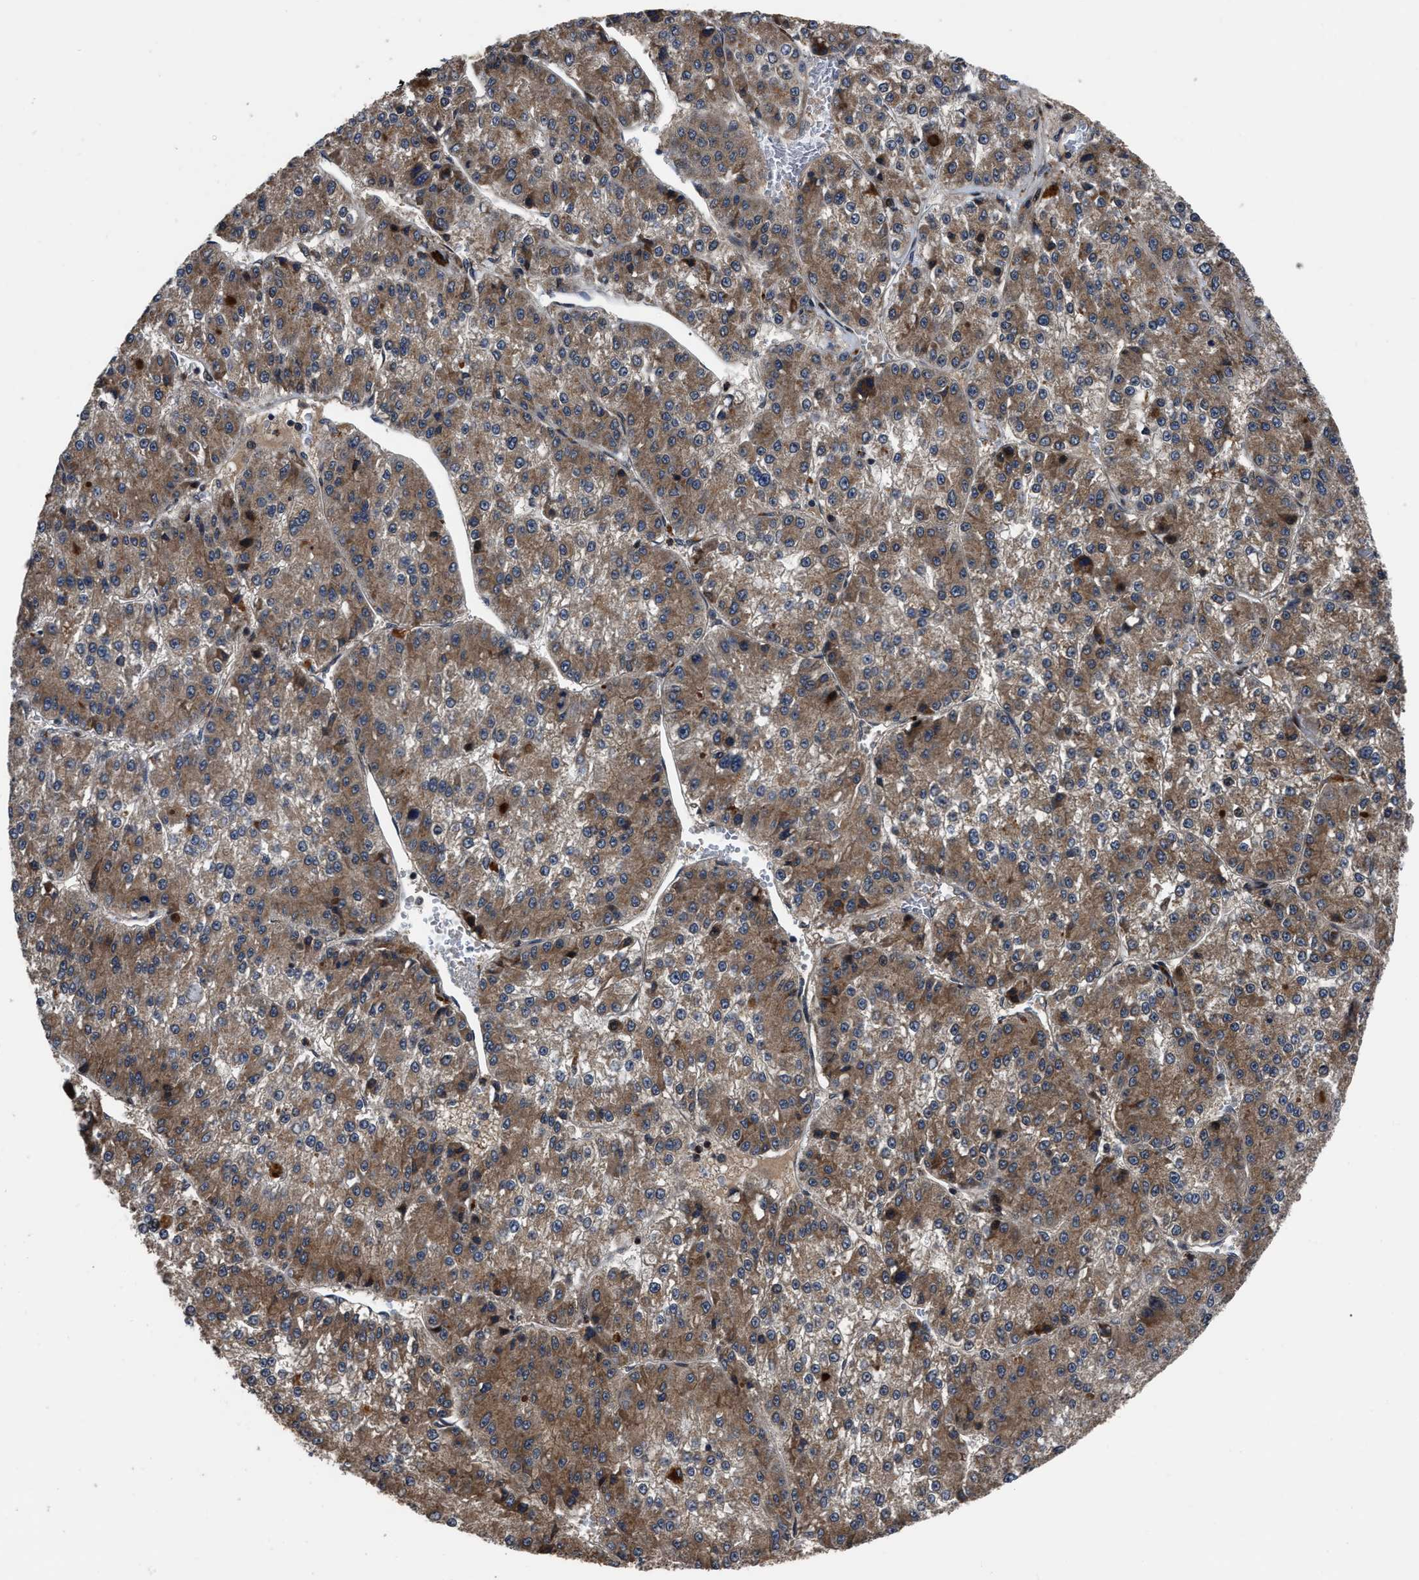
{"staining": {"intensity": "moderate", "quantity": "25%-75%", "location": "cytoplasmic/membranous"}, "tissue": "liver cancer", "cell_type": "Tumor cells", "image_type": "cancer", "snomed": [{"axis": "morphology", "description": "Carcinoma, Hepatocellular, NOS"}, {"axis": "topography", "description": "Liver"}], "caption": "Brown immunohistochemical staining in liver cancer displays moderate cytoplasmic/membranous staining in about 25%-75% of tumor cells.", "gene": "PPWD1", "patient": {"sex": "female", "age": 73}}